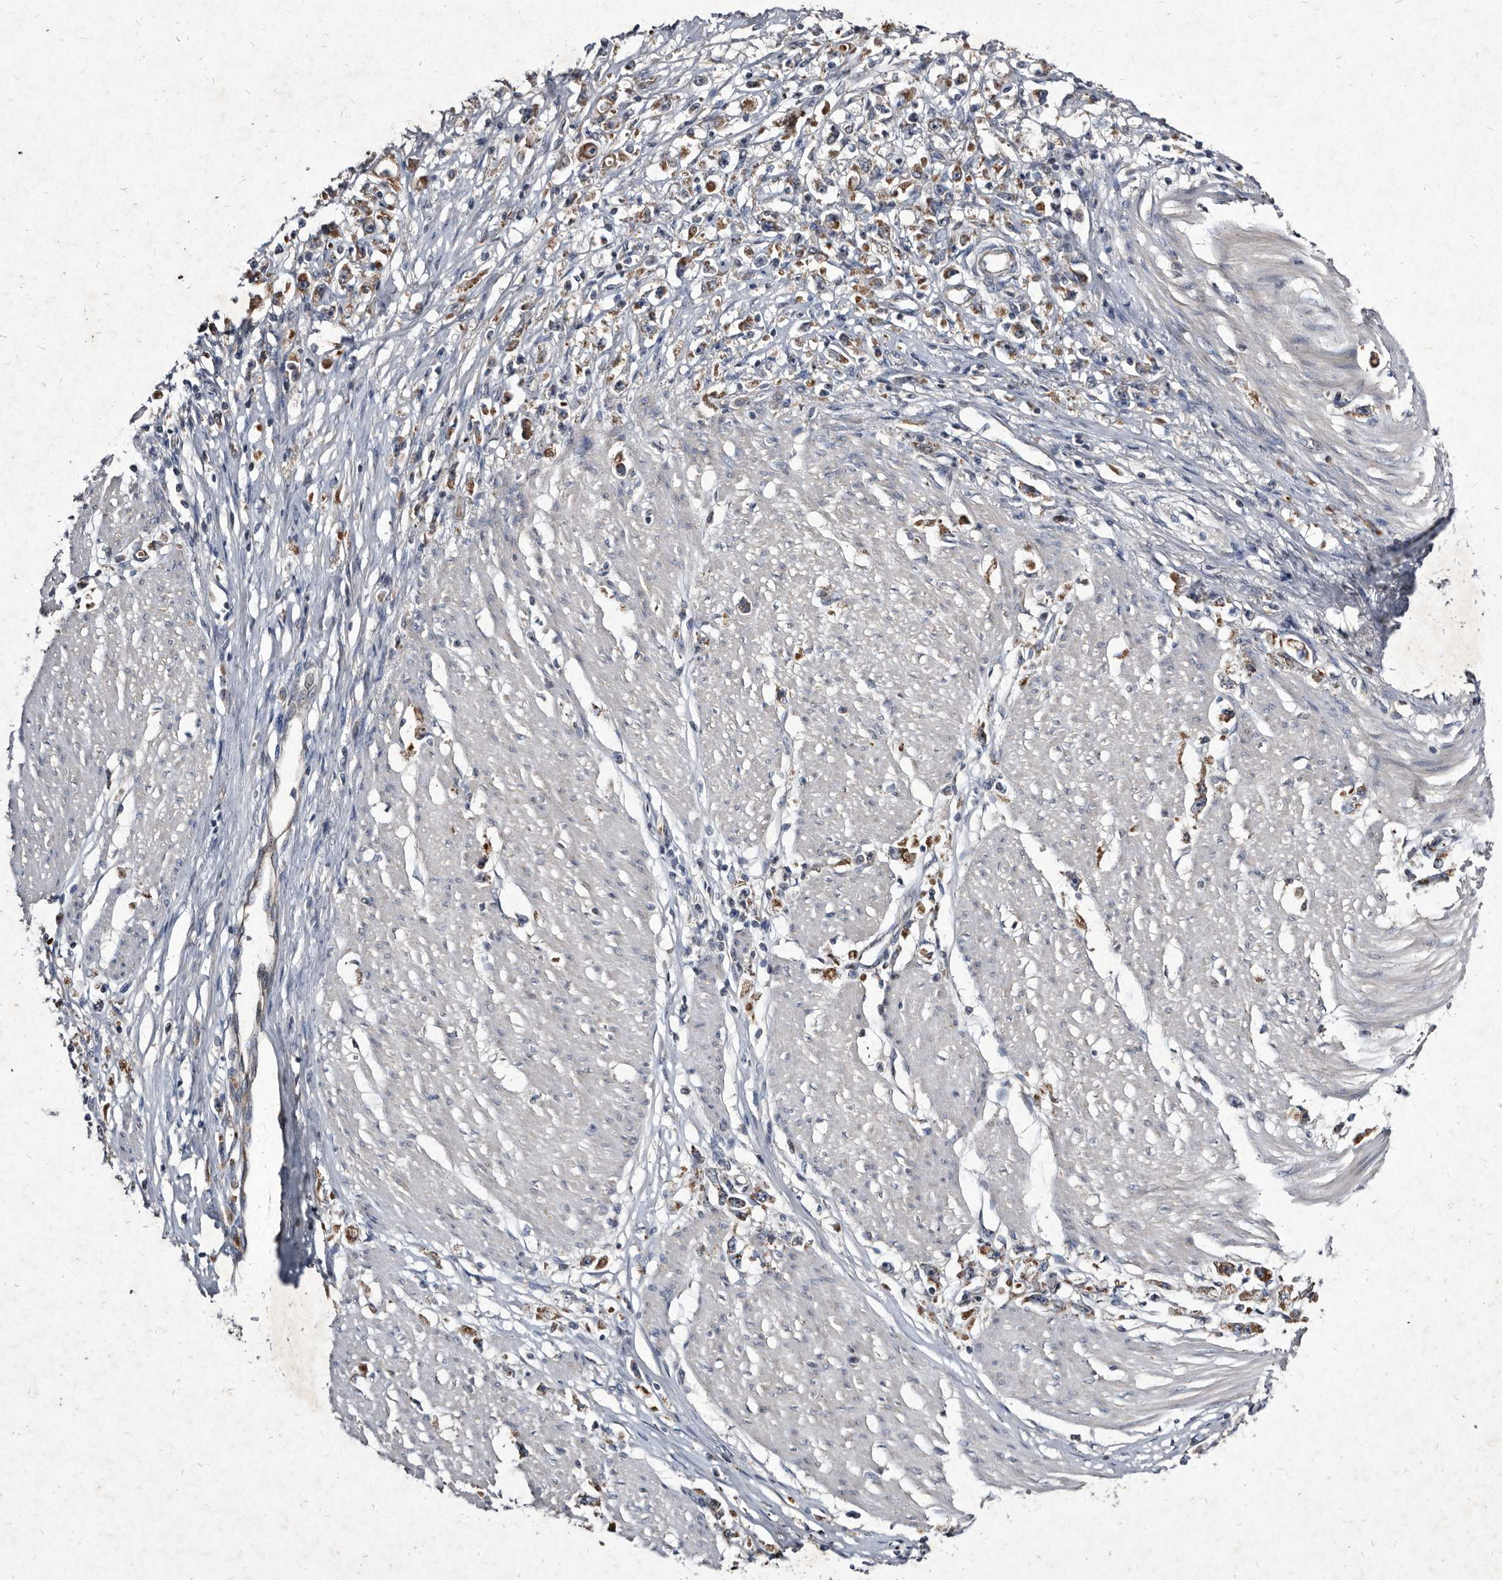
{"staining": {"intensity": "moderate", "quantity": ">75%", "location": "cytoplasmic/membranous"}, "tissue": "stomach cancer", "cell_type": "Tumor cells", "image_type": "cancer", "snomed": [{"axis": "morphology", "description": "Adenocarcinoma, NOS"}, {"axis": "topography", "description": "Stomach"}], "caption": "Moderate cytoplasmic/membranous staining for a protein is appreciated in about >75% of tumor cells of stomach adenocarcinoma using immunohistochemistry (IHC).", "gene": "YPEL3", "patient": {"sex": "female", "age": 59}}